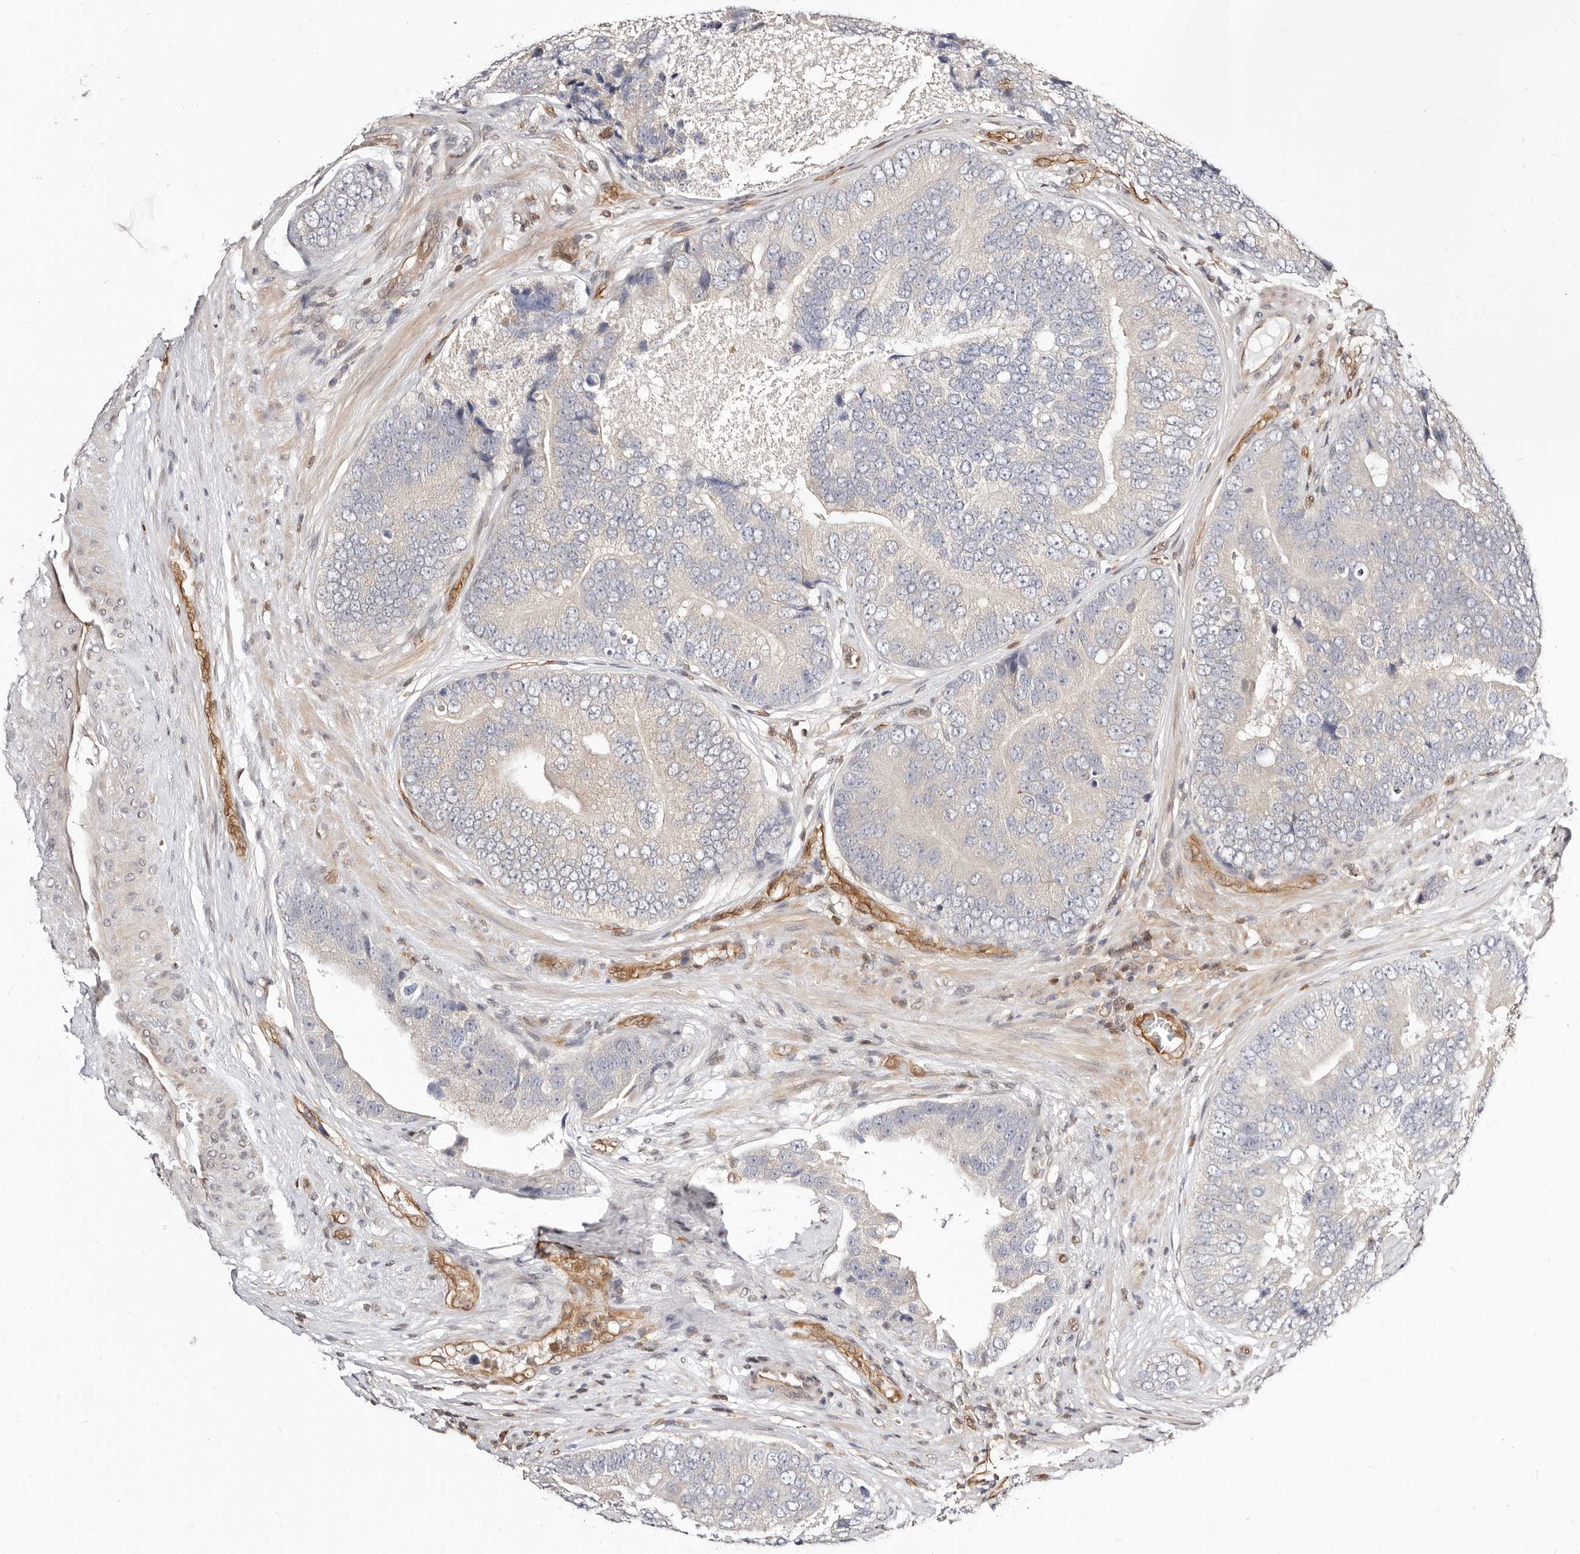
{"staining": {"intensity": "negative", "quantity": "none", "location": "none"}, "tissue": "prostate cancer", "cell_type": "Tumor cells", "image_type": "cancer", "snomed": [{"axis": "morphology", "description": "Adenocarcinoma, High grade"}, {"axis": "topography", "description": "Prostate"}], "caption": "High magnification brightfield microscopy of prostate cancer (high-grade adenocarcinoma) stained with DAB (3,3'-diaminobenzidine) (brown) and counterstained with hematoxylin (blue): tumor cells show no significant positivity.", "gene": "STAT5A", "patient": {"sex": "male", "age": 70}}